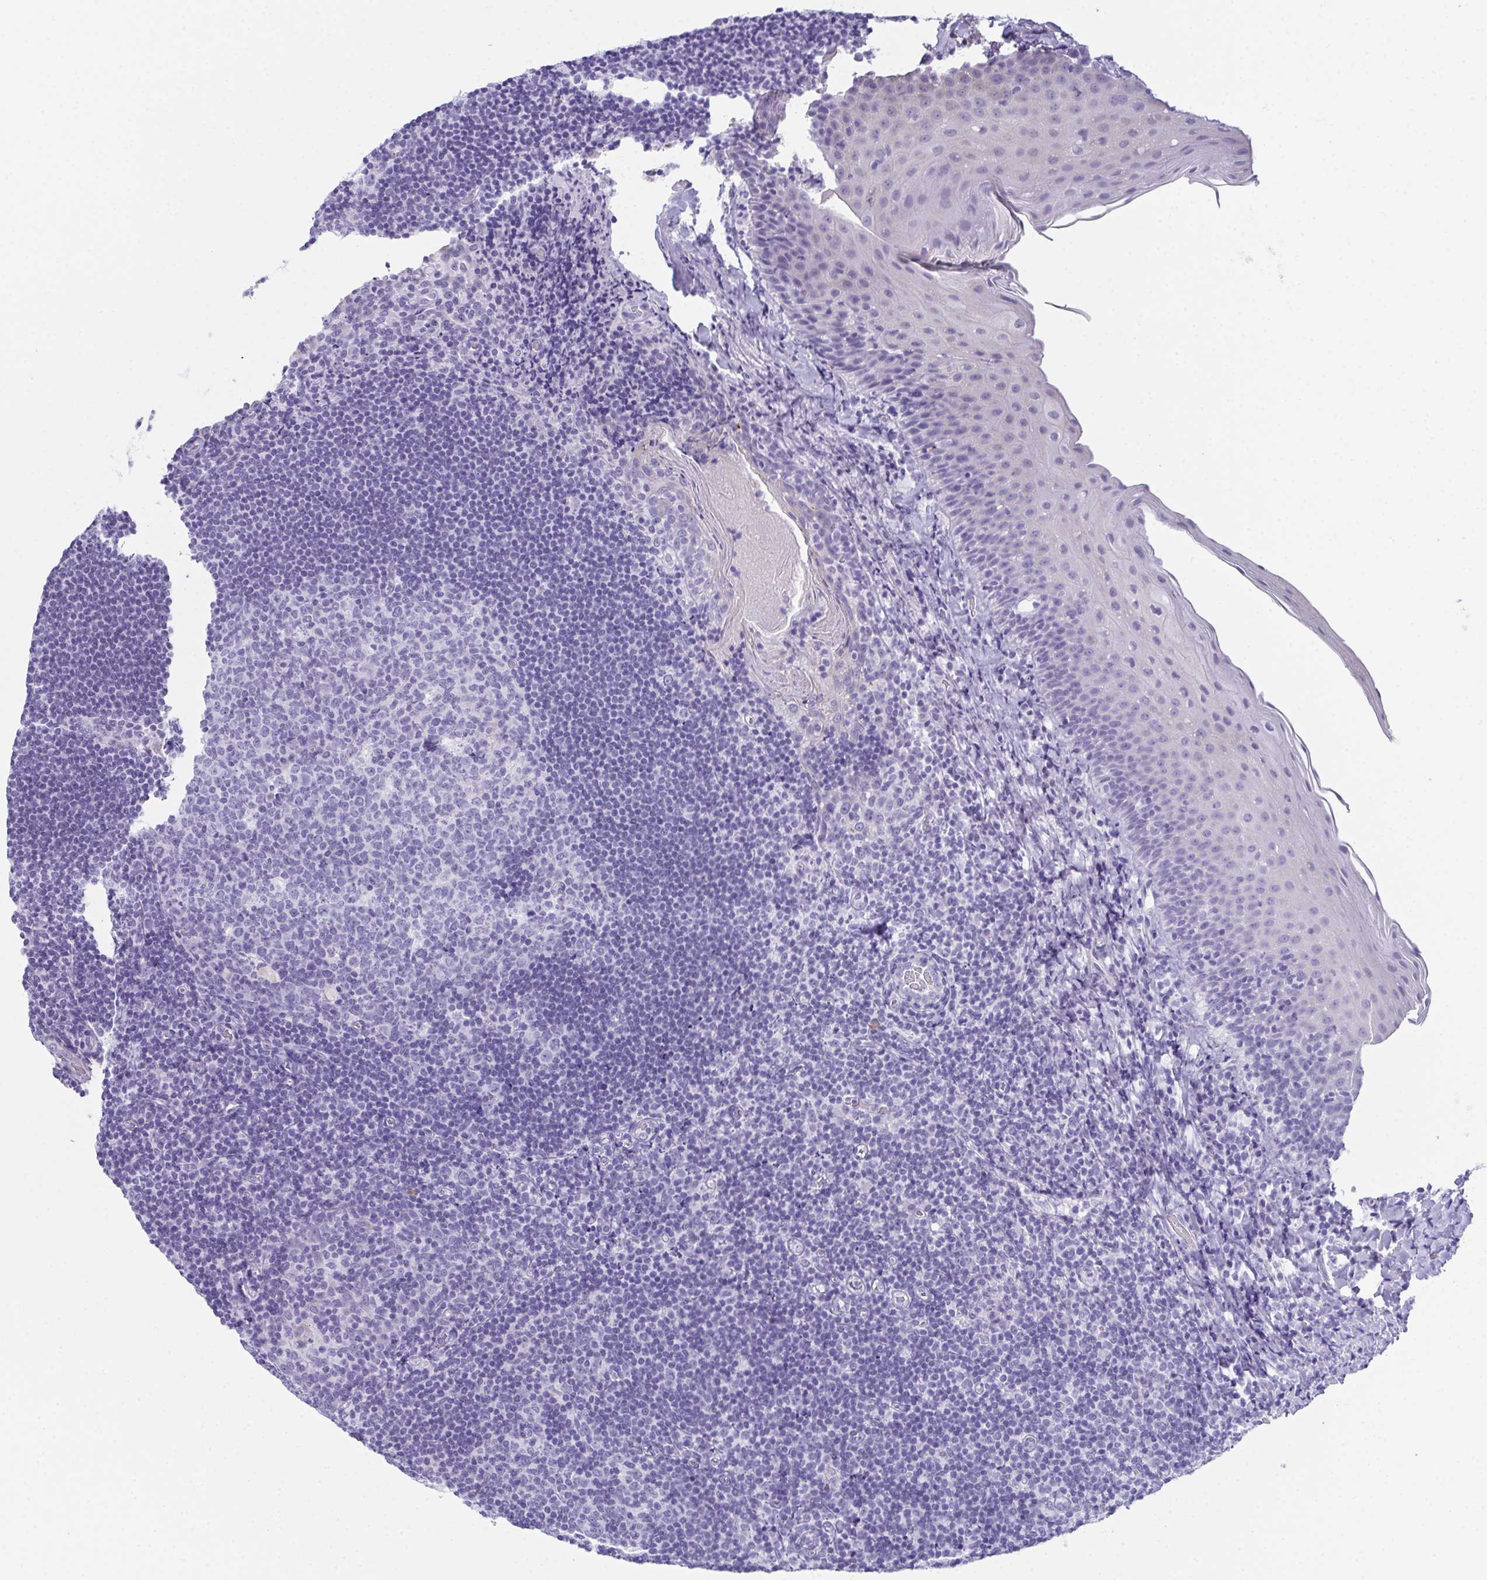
{"staining": {"intensity": "negative", "quantity": "none", "location": "none"}, "tissue": "tonsil", "cell_type": "Germinal center cells", "image_type": "normal", "snomed": [{"axis": "morphology", "description": "Normal tissue, NOS"}, {"axis": "topography", "description": "Tonsil"}], "caption": "A micrograph of human tonsil is negative for staining in germinal center cells. (DAB immunohistochemistry (IHC) with hematoxylin counter stain).", "gene": "TEX19", "patient": {"sex": "male", "age": 17}}